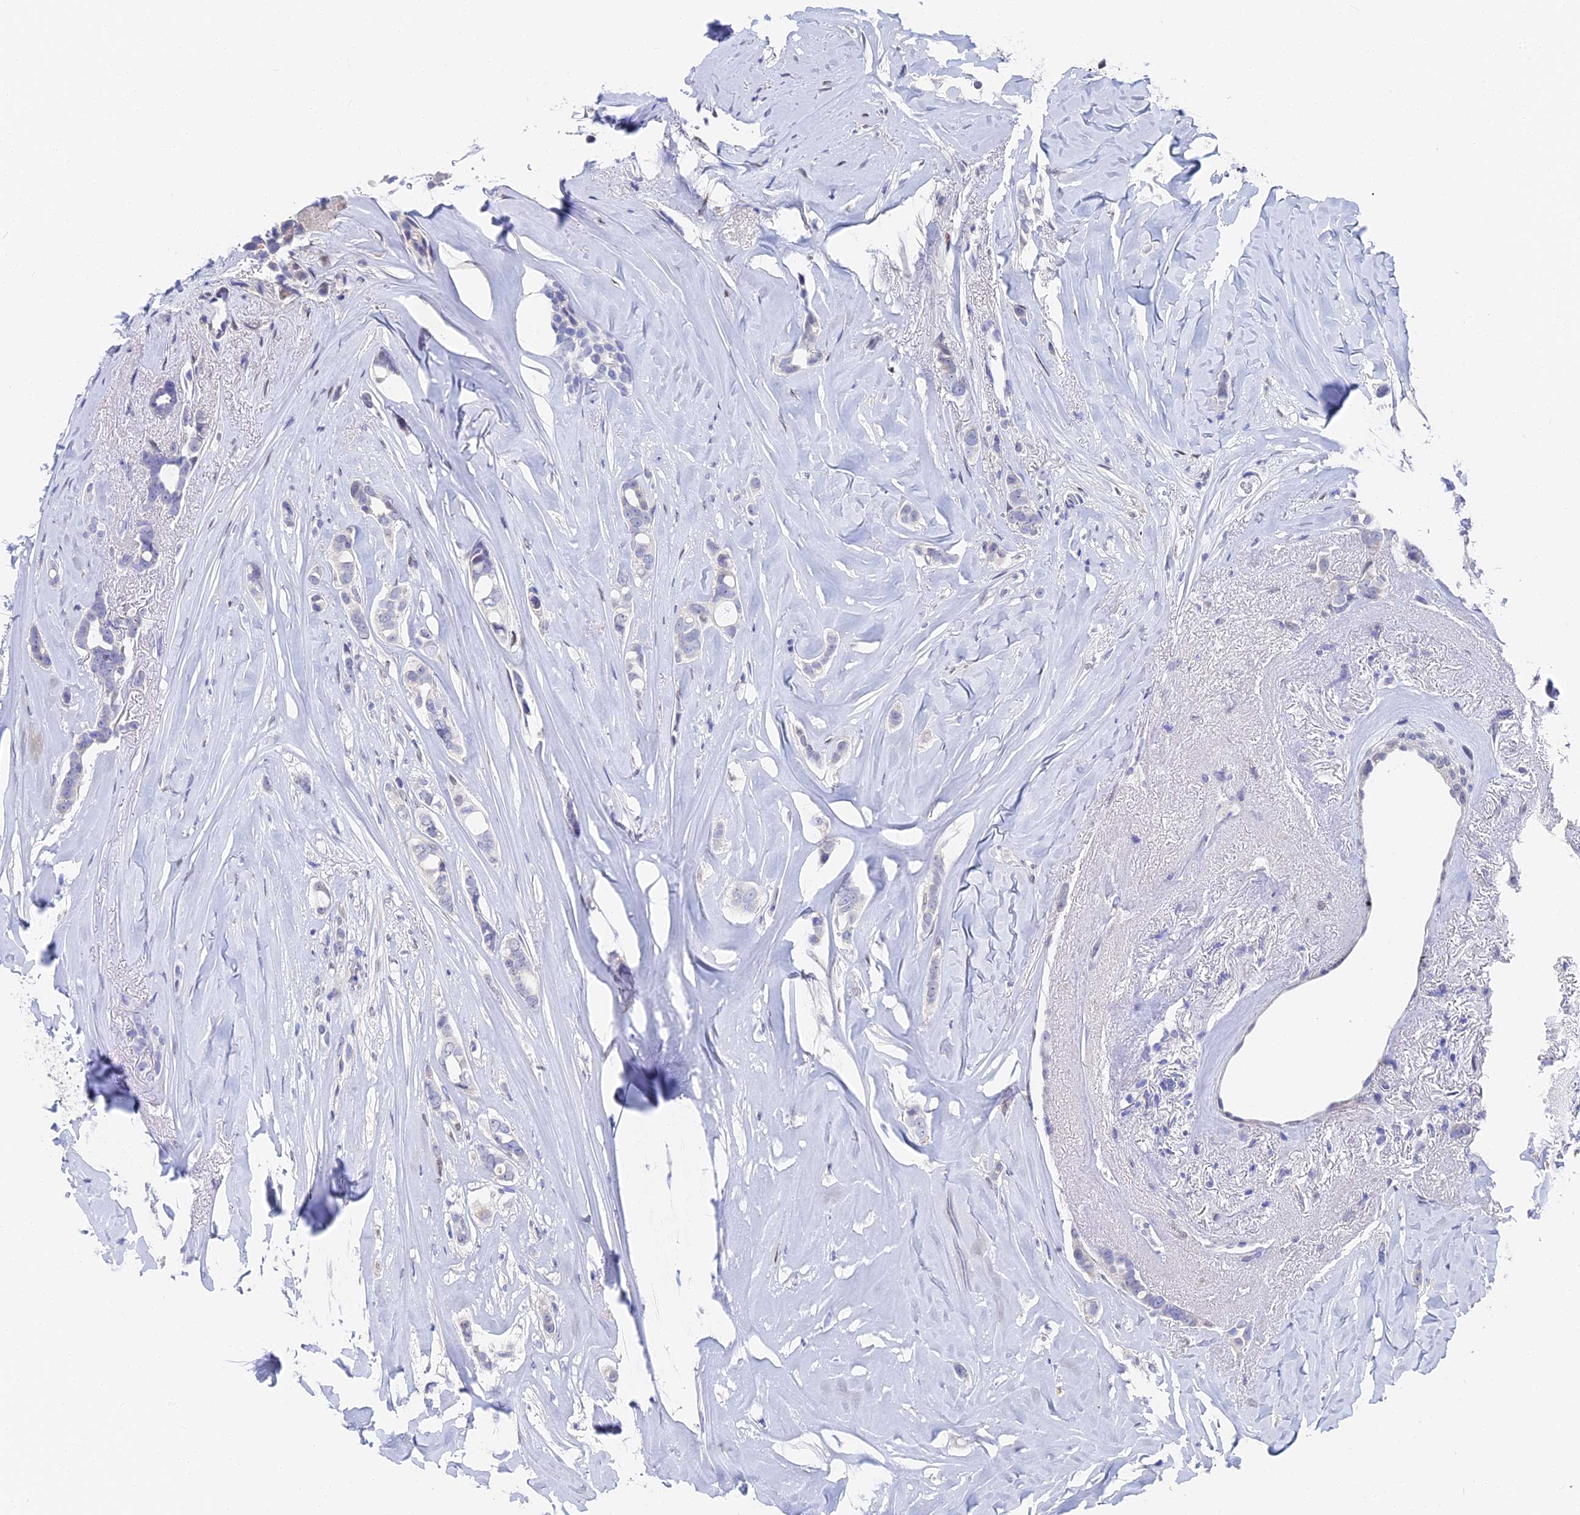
{"staining": {"intensity": "negative", "quantity": "none", "location": "none"}, "tissue": "breast cancer", "cell_type": "Tumor cells", "image_type": "cancer", "snomed": [{"axis": "morphology", "description": "Lobular carcinoma"}, {"axis": "topography", "description": "Breast"}], "caption": "DAB (3,3'-diaminobenzidine) immunohistochemical staining of human breast lobular carcinoma displays no significant staining in tumor cells.", "gene": "VPS33B", "patient": {"sex": "female", "age": 51}}